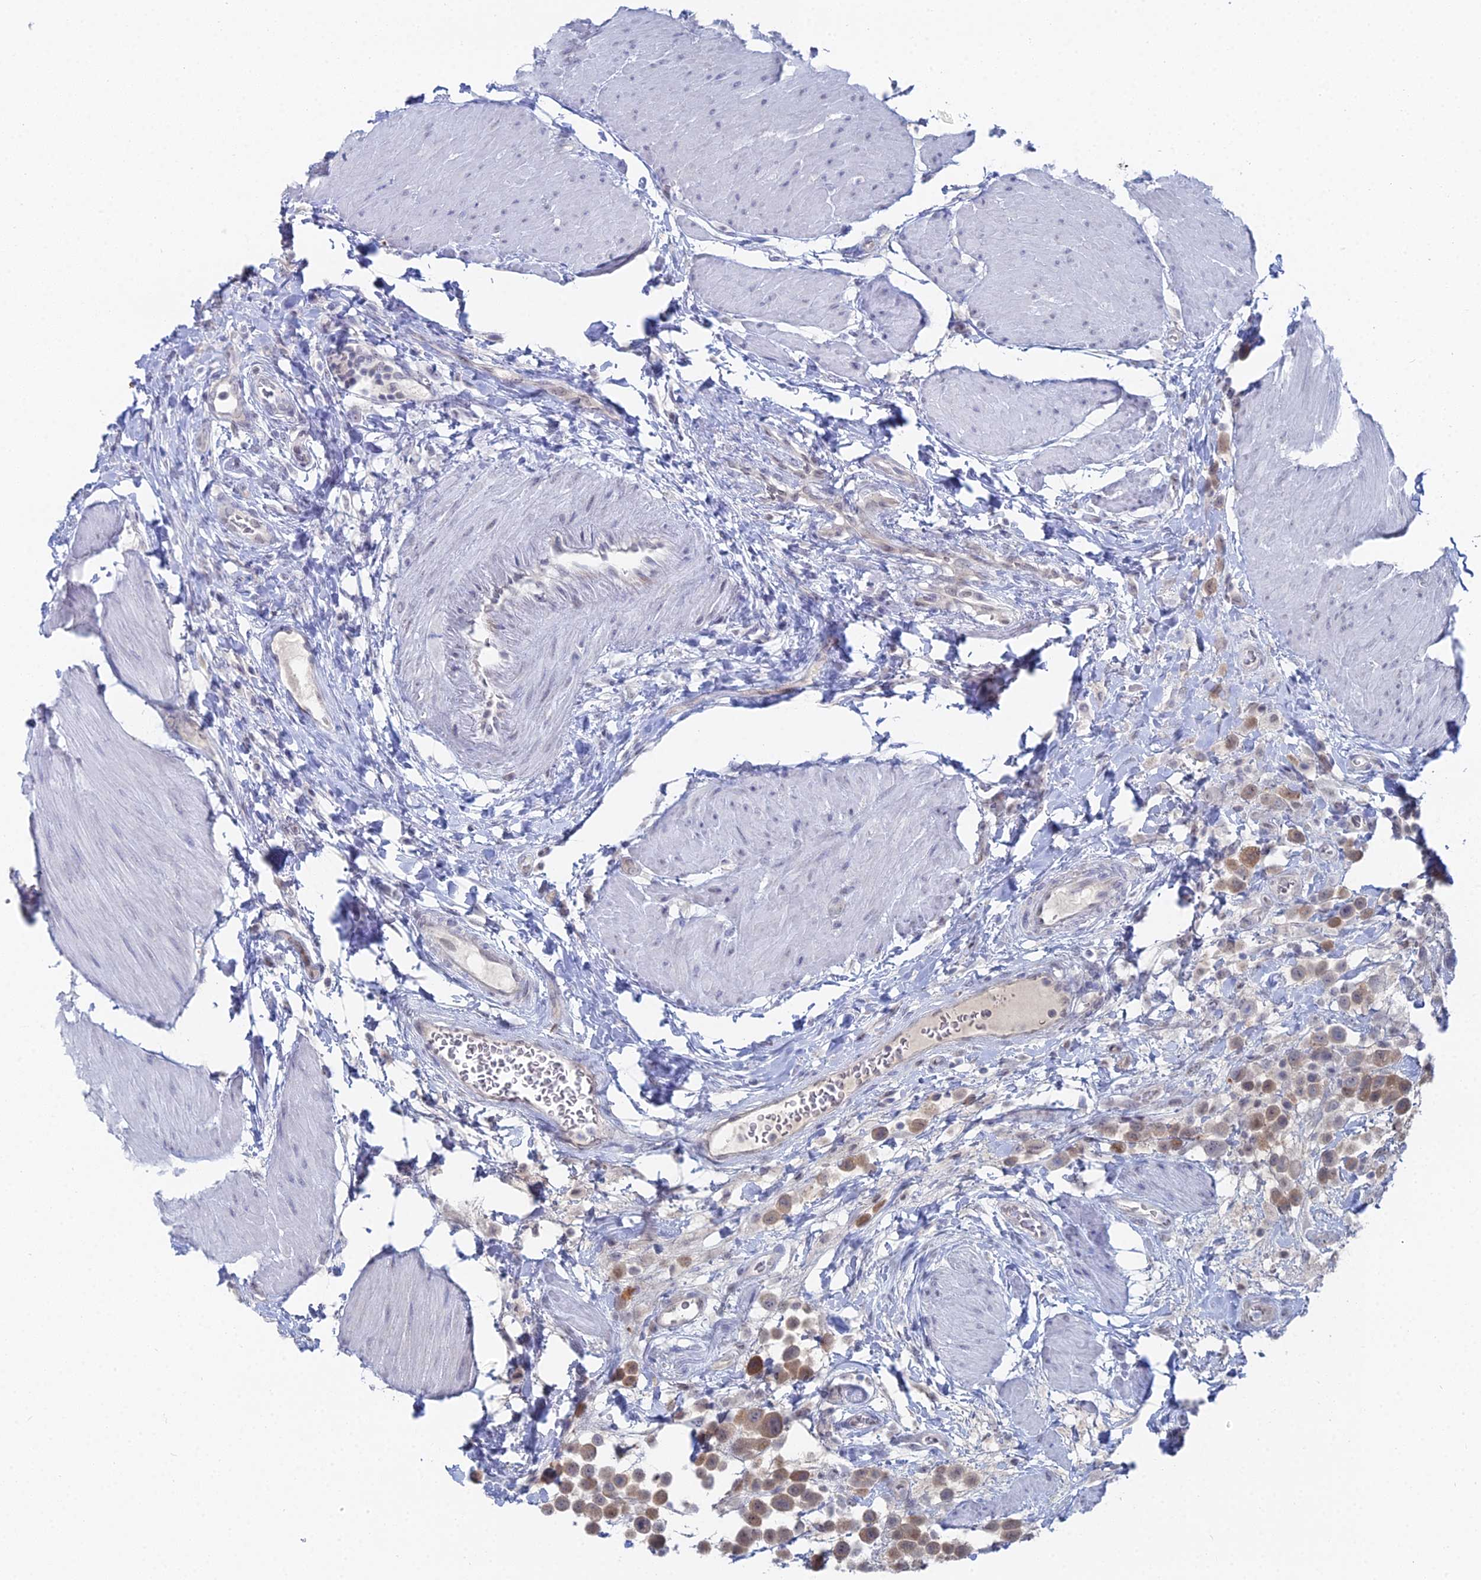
{"staining": {"intensity": "weak", "quantity": ">75%", "location": "cytoplasmic/membranous"}, "tissue": "urothelial cancer", "cell_type": "Tumor cells", "image_type": "cancer", "snomed": [{"axis": "morphology", "description": "Urothelial carcinoma, High grade"}, {"axis": "topography", "description": "Urinary bladder"}], "caption": "Immunohistochemistry (IHC) staining of high-grade urothelial carcinoma, which shows low levels of weak cytoplasmic/membranous positivity in about >75% of tumor cells indicating weak cytoplasmic/membranous protein positivity. The staining was performed using DAB (3,3'-diaminobenzidine) (brown) for protein detection and nuclei were counterstained in hematoxylin (blue).", "gene": "THAP4", "patient": {"sex": "male", "age": 50}}